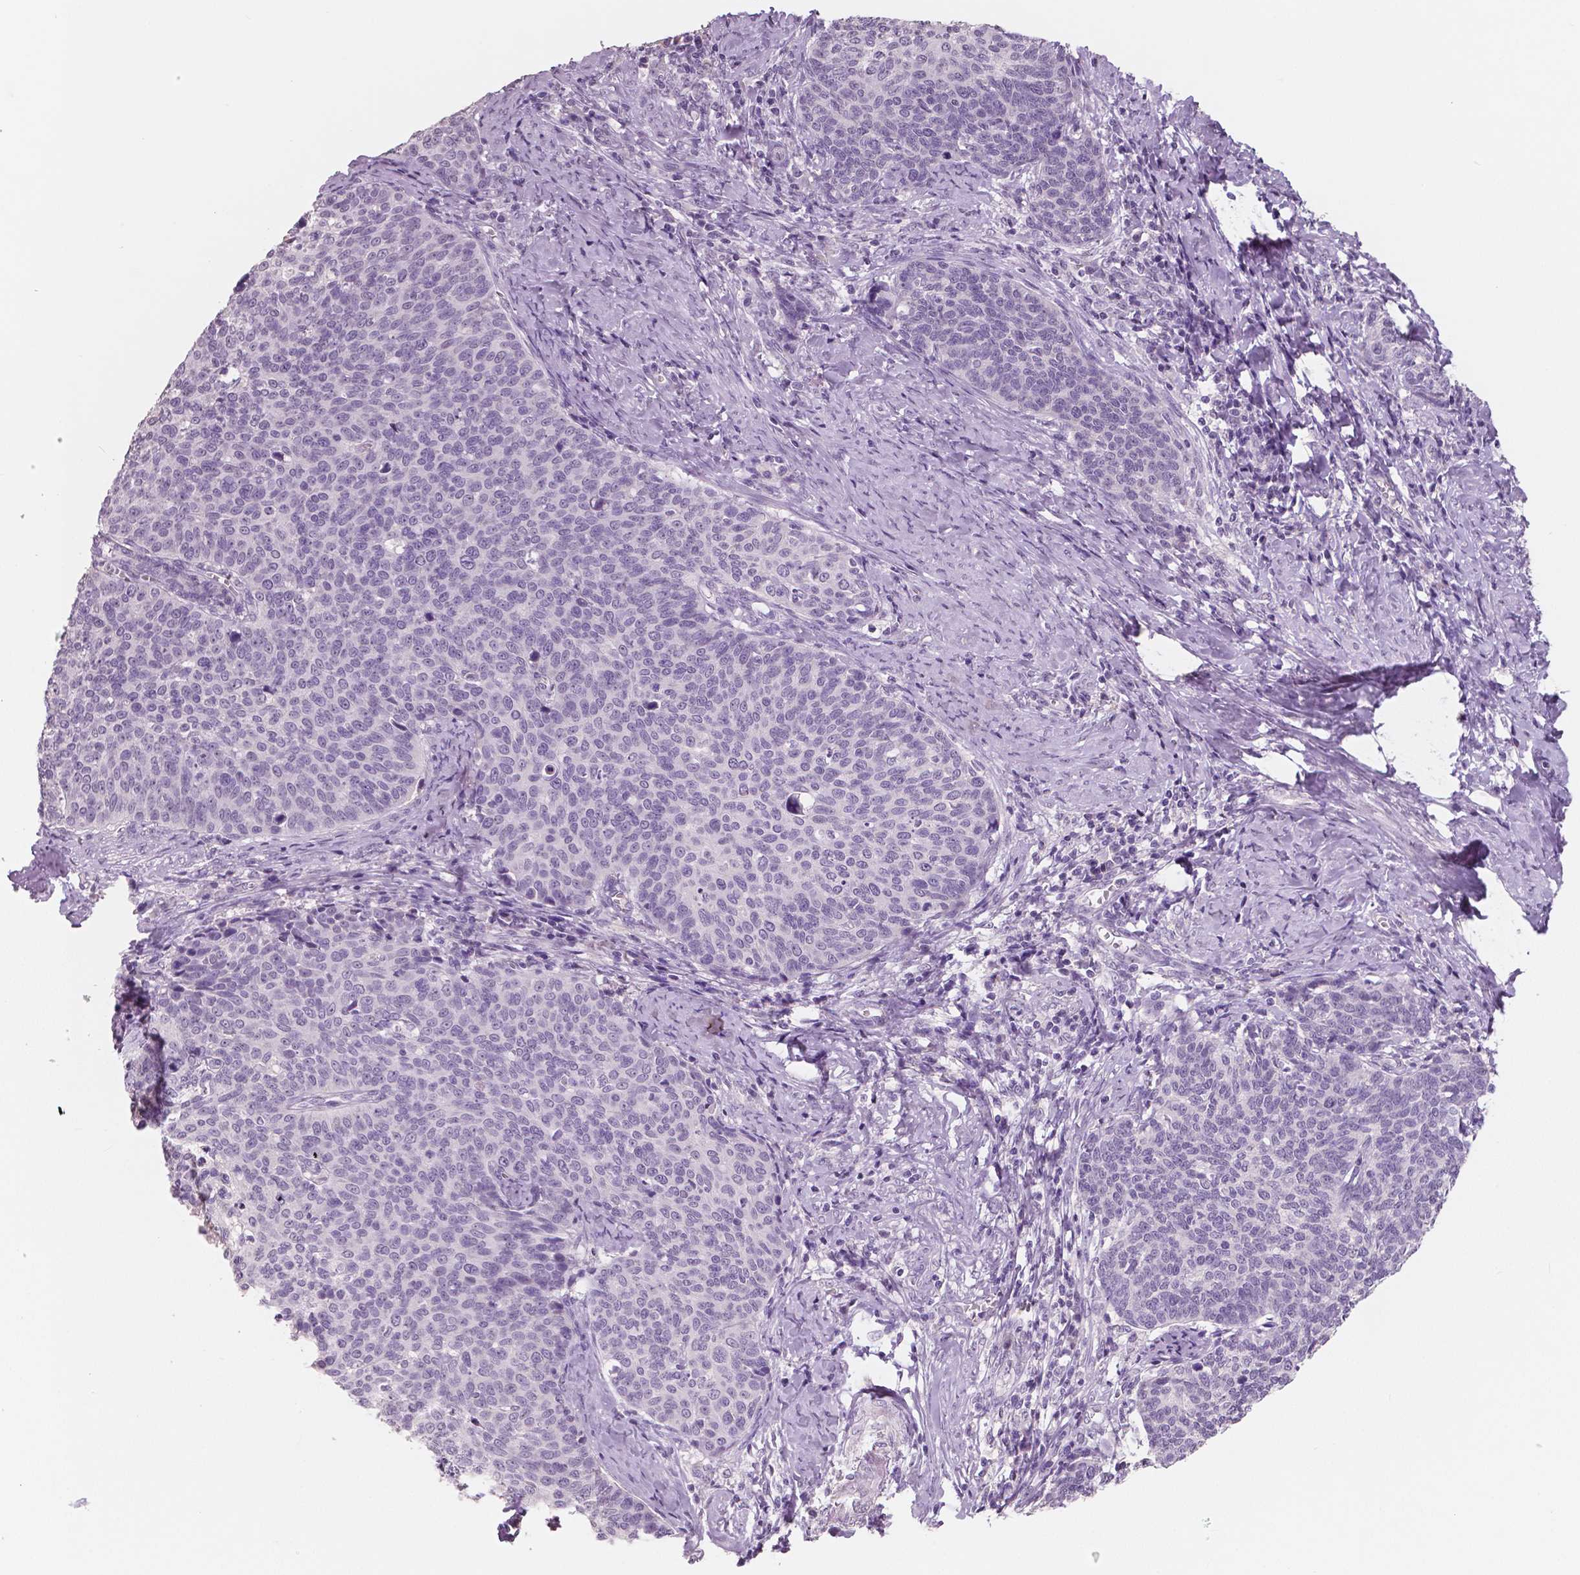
{"staining": {"intensity": "negative", "quantity": "none", "location": "none"}, "tissue": "cervical cancer", "cell_type": "Tumor cells", "image_type": "cancer", "snomed": [{"axis": "morphology", "description": "Normal tissue, NOS"}, {"axis": "morphology", "description": "Squamous cell carcinoma, NOS"}, {"axis": "topography", "description": "Cervix"}], "caption": "Tumor cells are negative for brown protein staining in squamous cell carcinoma (cervical).", "gene": "NECAB1", "patient": {"sex": "female", "age": 39}}